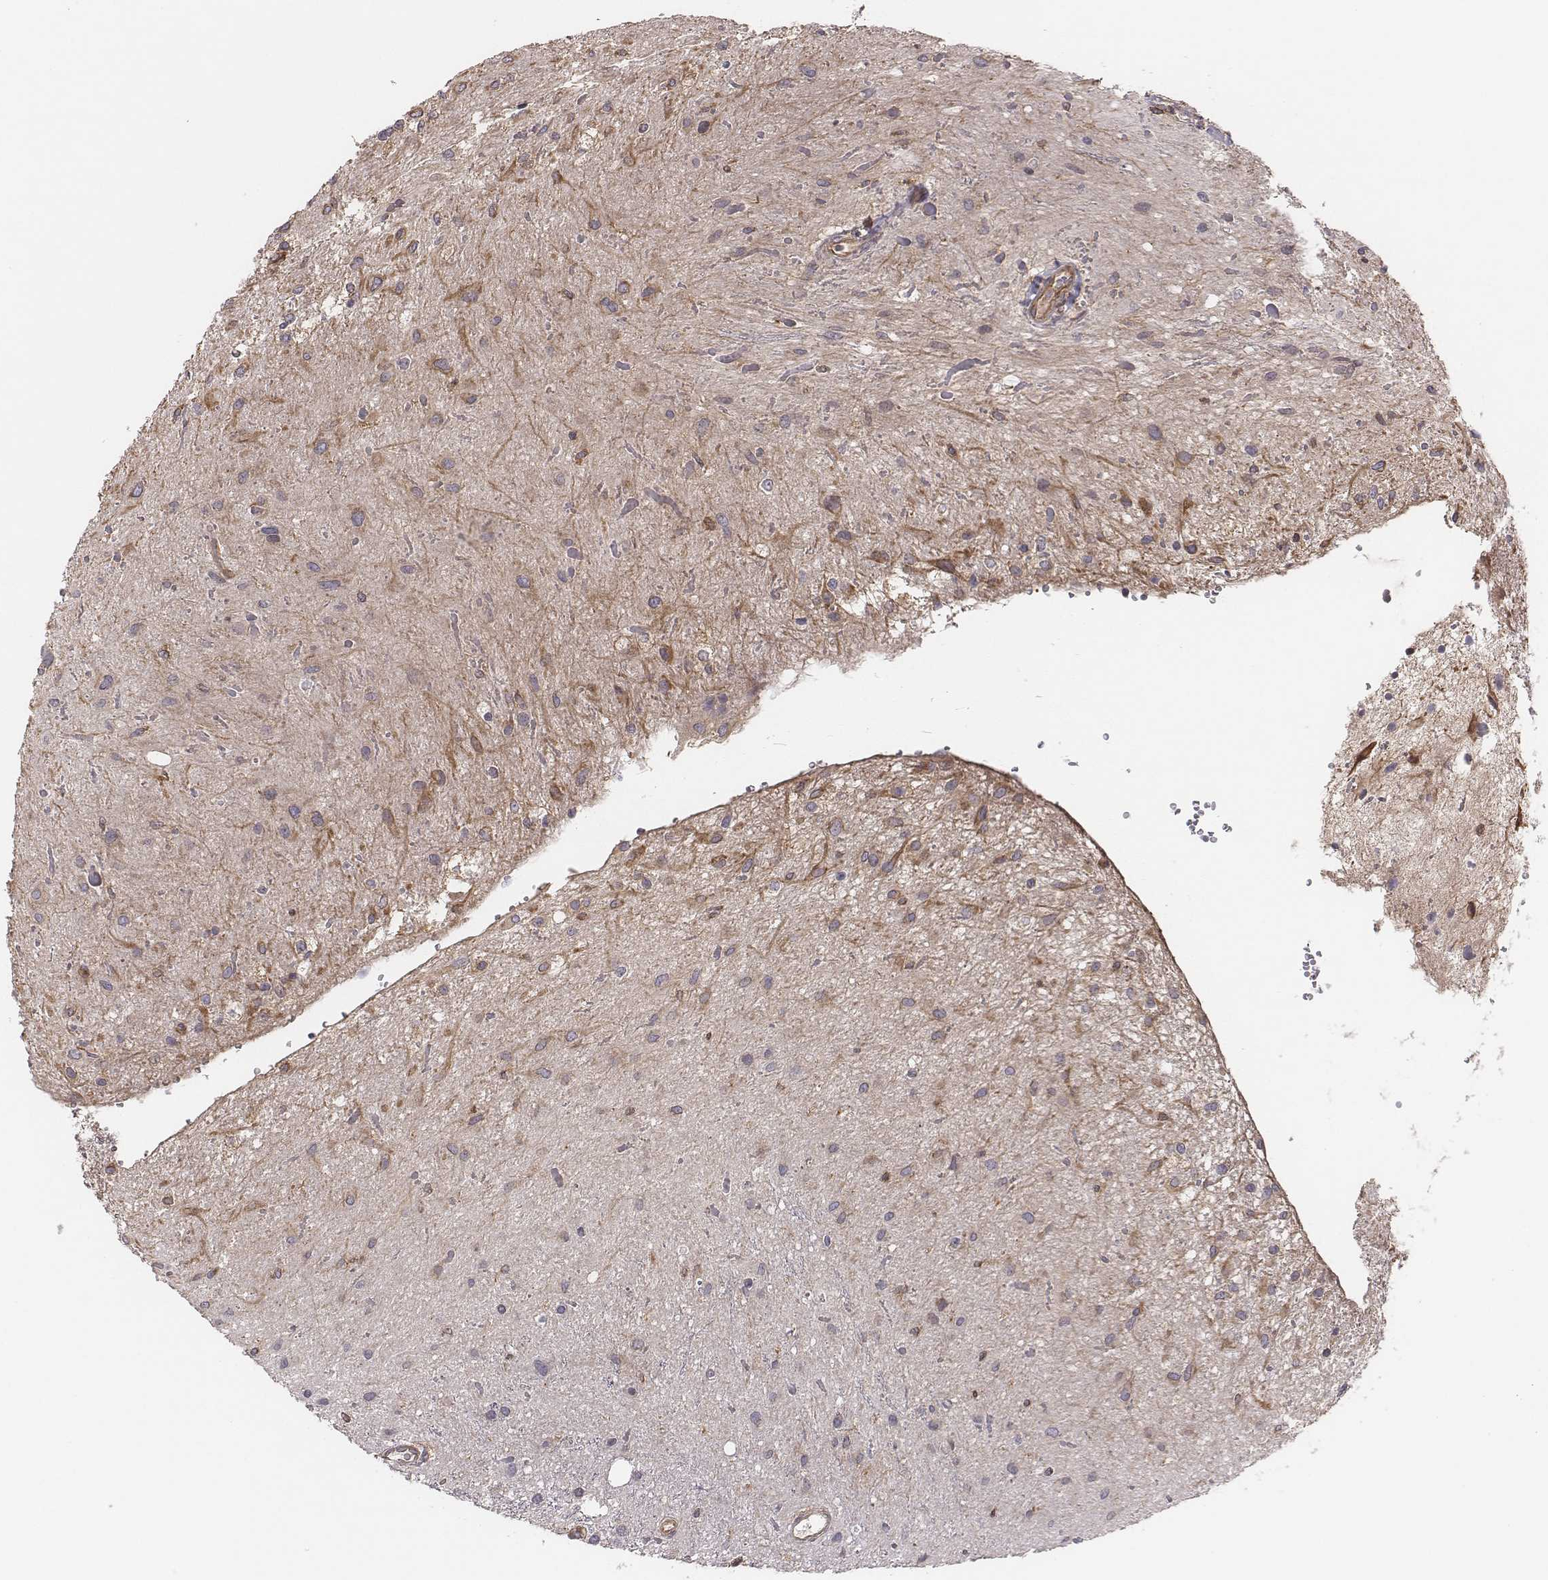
{"staining": {"intensity": "weak", "quantity": "25%-75%", "location": "cytoplasmic/membranous"}, "tissue": "glioma", "cell_type": "Tumor cells", "image_type": "cancer", "snomed": [{"axis": "morphology", "description": "Glioma, malignant, Low grade"}, {"axis": "topography", "description": "Cerebellum"}], "caption": "Immunohistochemical staining of human malignant glioma (low-grade) displays low levels of weak cytoplasmic/membranous protein positivity in about 25%-75% of tumor cells. (Stains: DAB (3,3'-diaminobenzidine) in brown, nuclei in blue, Microscopy: brightfield microscopy at high magnification).", "gene": "CAD", "patient": {"sex": "female", "age": 14}}